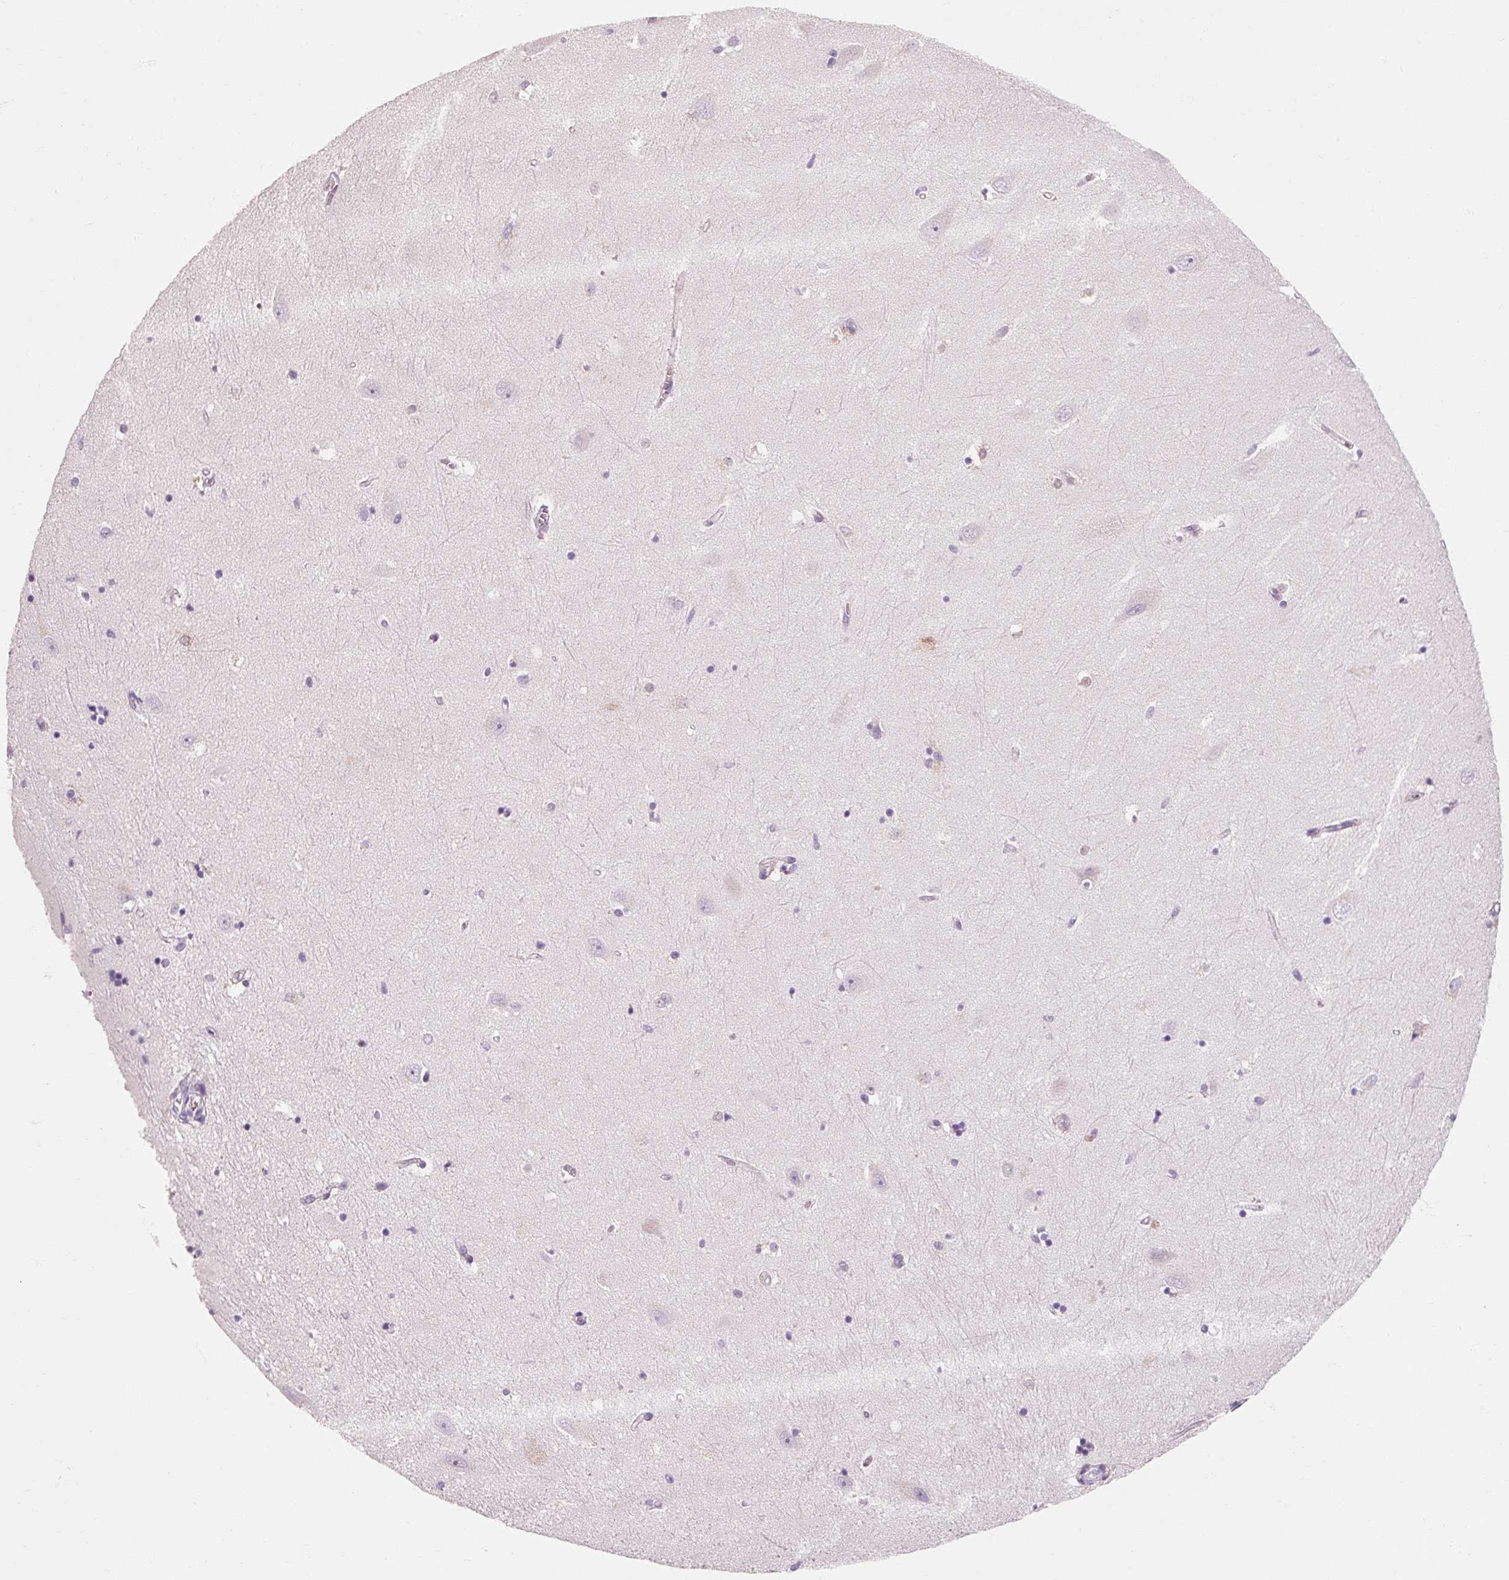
{"staining": {"intensity": "negative", "quantity": "none", "location": "none"}, "tissue": "hippocampus", "cell_type": "Glial cells", "image_type": "normal", "snomed": [{"axis": "morphology", "description": "Normal tissue, NOS"}, {"axis": "topography", "description": "Hippocampus"}], "caption": "This is an immunohistochemistry (IHC) photomicrograph of benign hippocampus. There is no staining in glial cells.", "gene": "OR8K1", "patient": {"sex": "female", "age": 64}}